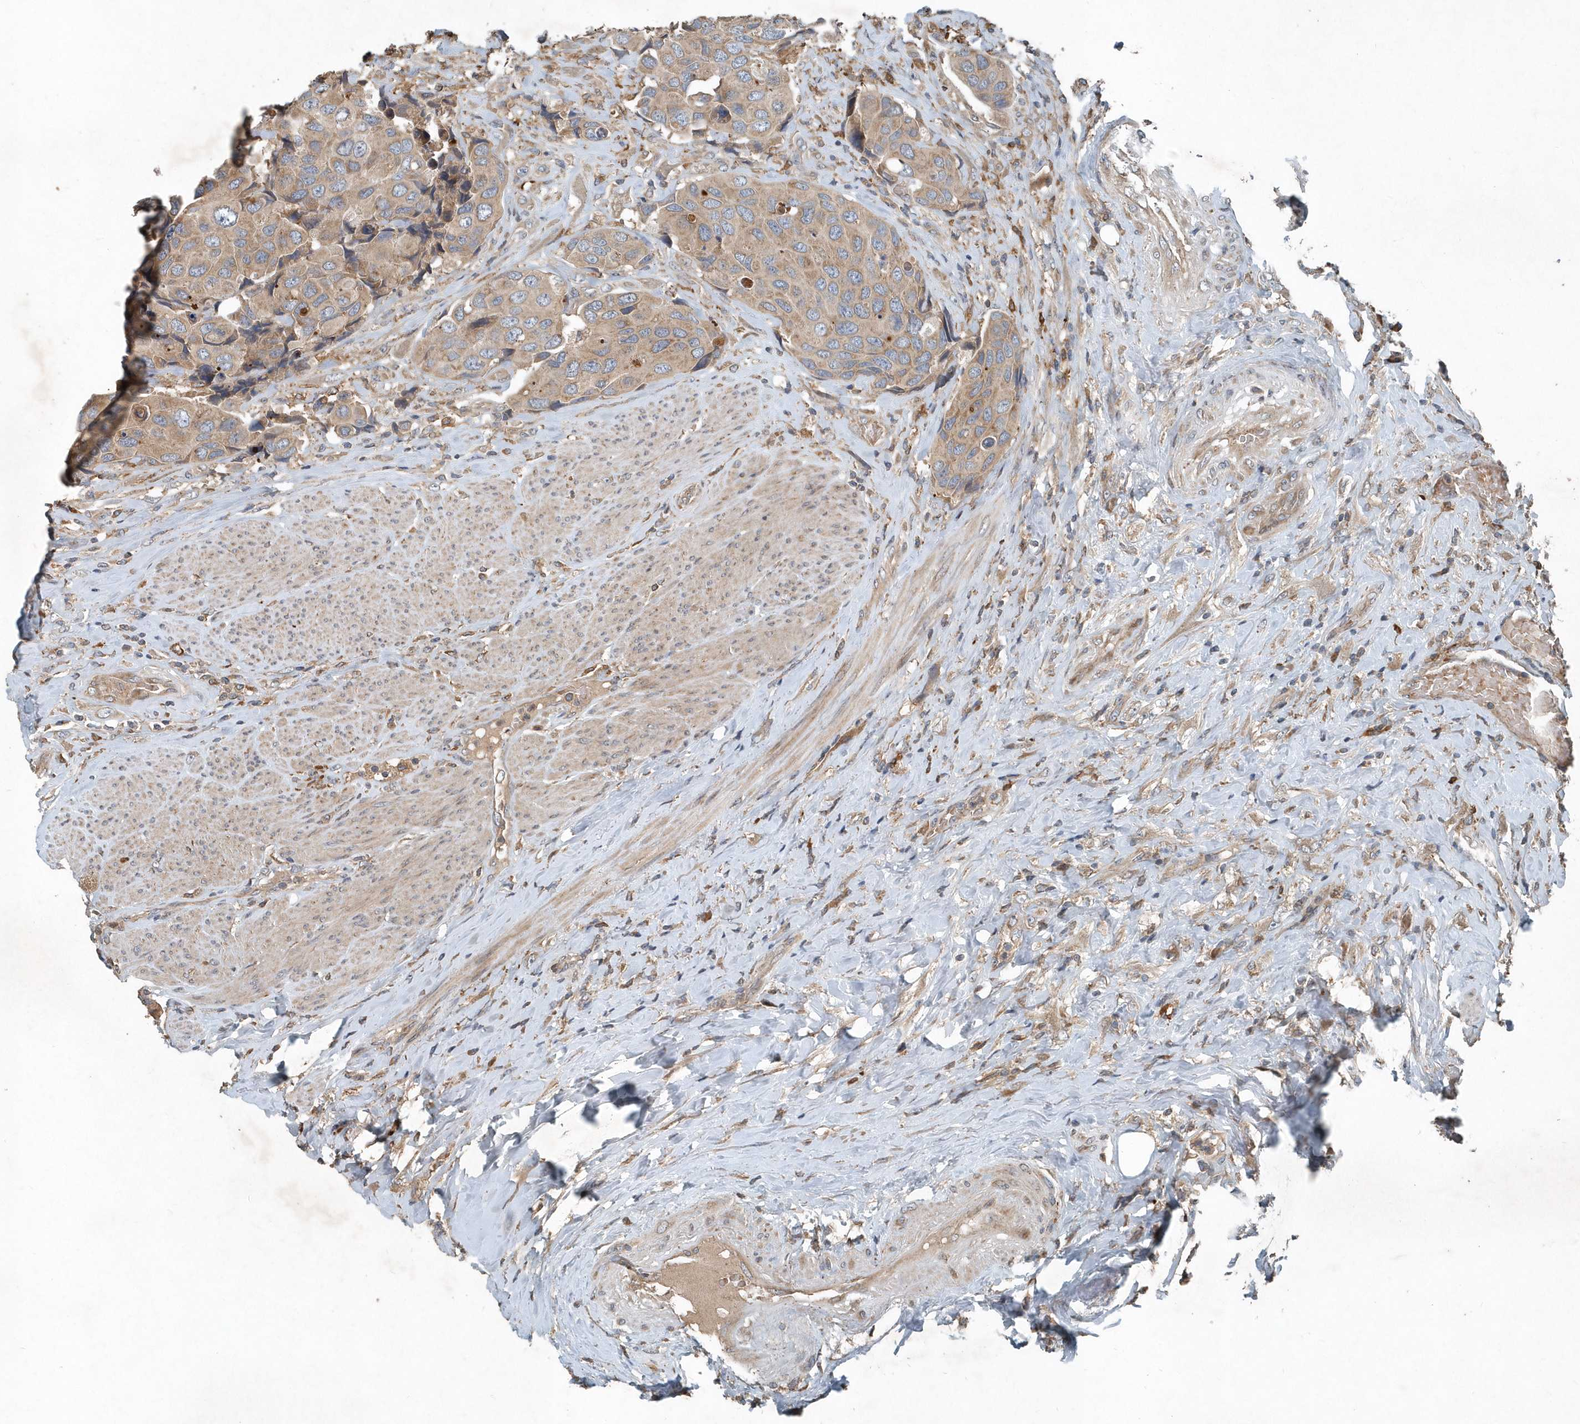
{"staining": {"intensity": "weak", "quantity": ">75%", "location": "cytoplasmic/membranous"}, "tissue": "urothelial cancer", "cell_type": "Tumor cells", "image_type": "cancer", "snomed": [{"axis": "morphology", "description": "Urothelial carcinoma, High grade"}, {"axis": "topography", "description": "Urinary bladder"}], "caption": "An image of high-grade urothelial carcinoma stained for a protein shows weak cytoplasmic/membranous brown staining in tumor cells.", "gene": "SCFD2", "patient": {"sex": "male", "age": 74}}